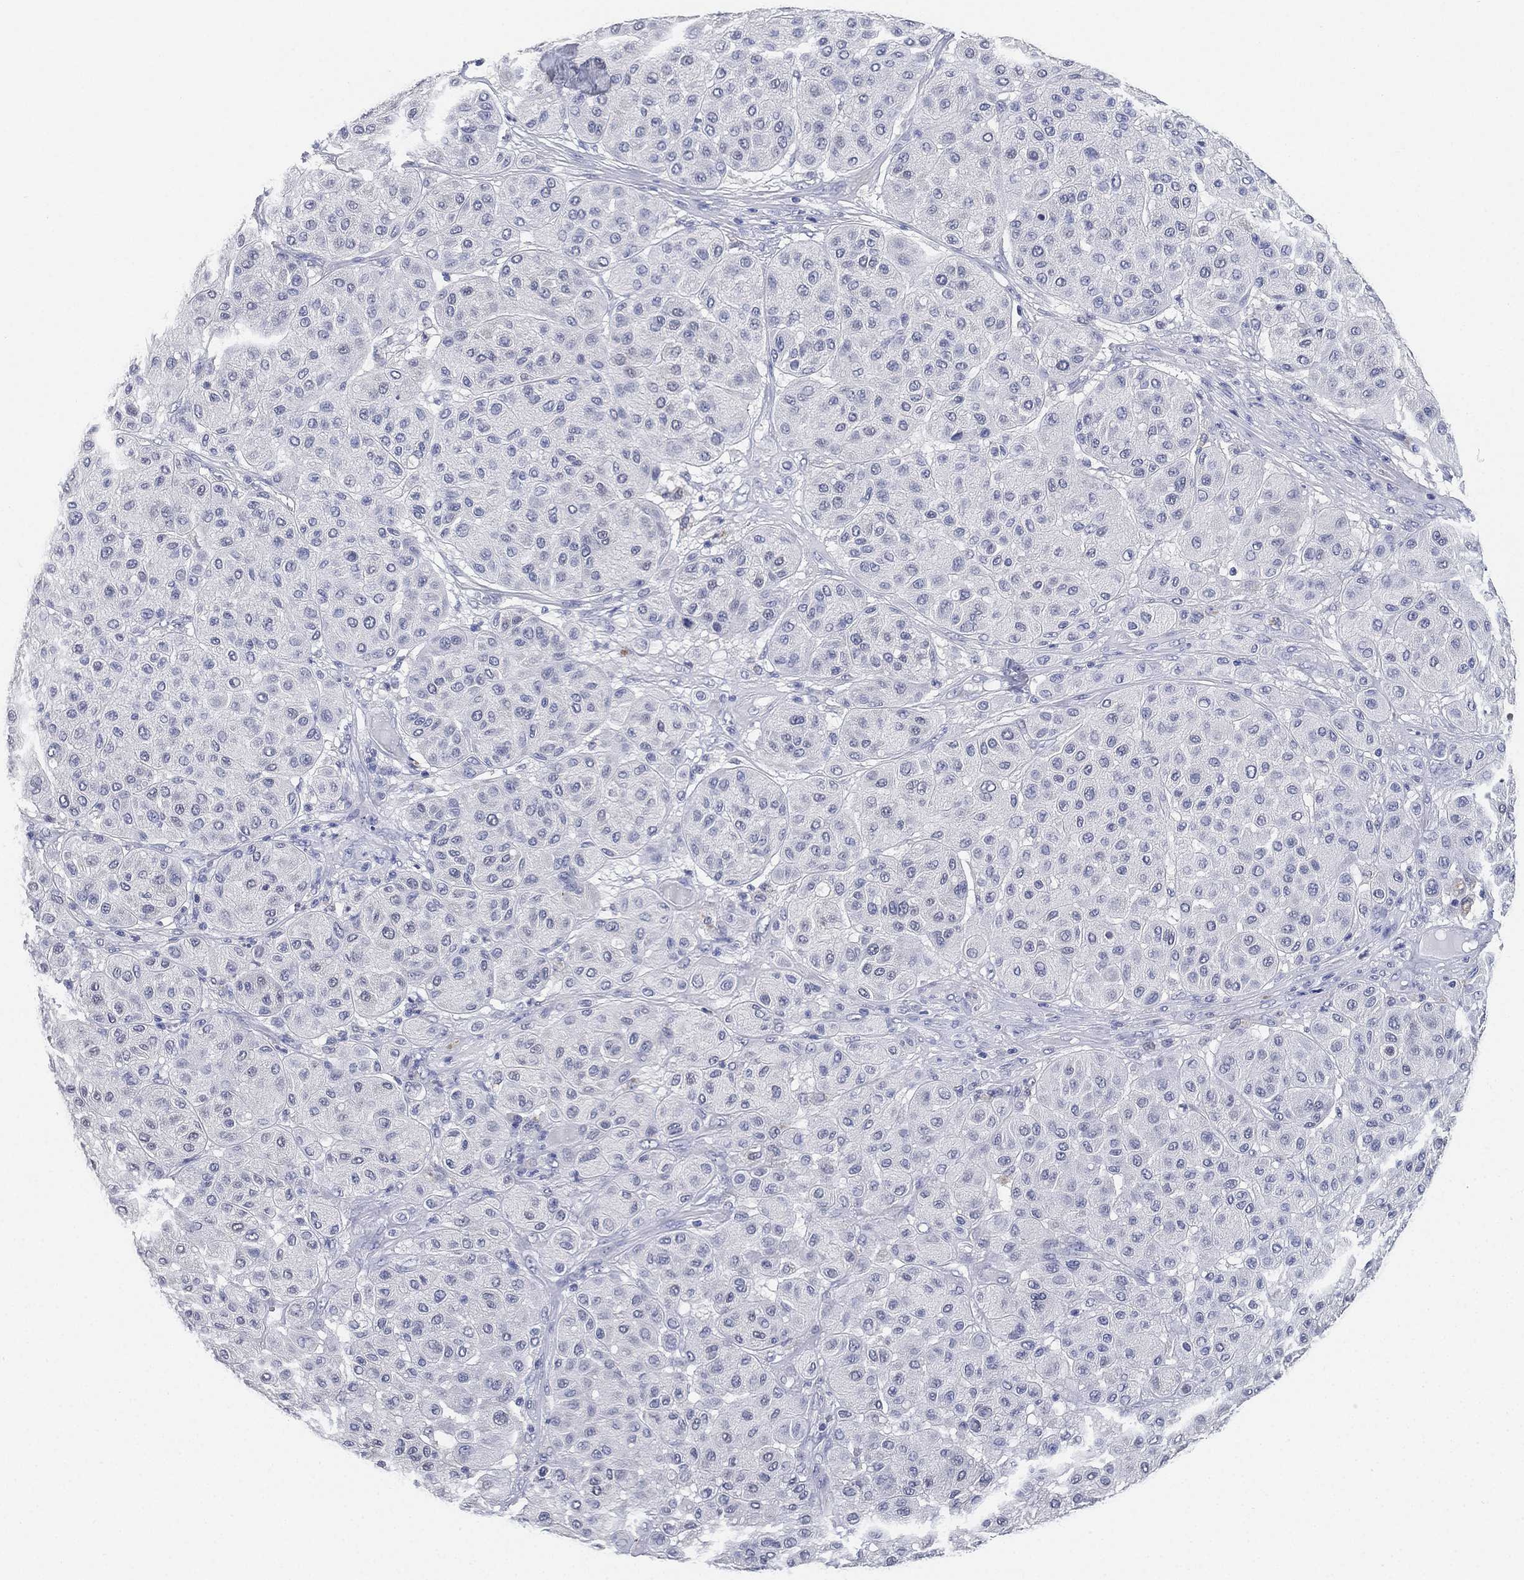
{"staining": {"intensity": "negative", "quantity": "none", "location": "none"}, "tissue": "melanoma", "cell_type": "Tumor cells", "image_type": "cancer", "snomed": [{"axis": "morphology", "description": "Malignant melanoma, Metastatic site"}, {"axis": "topography", "description": "Smooth muscle"}], "caption": "This image is of malignant melanoma (metastatic site) stained with IHC to label a protein in brown with the nuclei are counter-stained blue. There is no expression in tumor cells.", "gene": "IYD", "patient": {"sex": "male", "age": 41}}